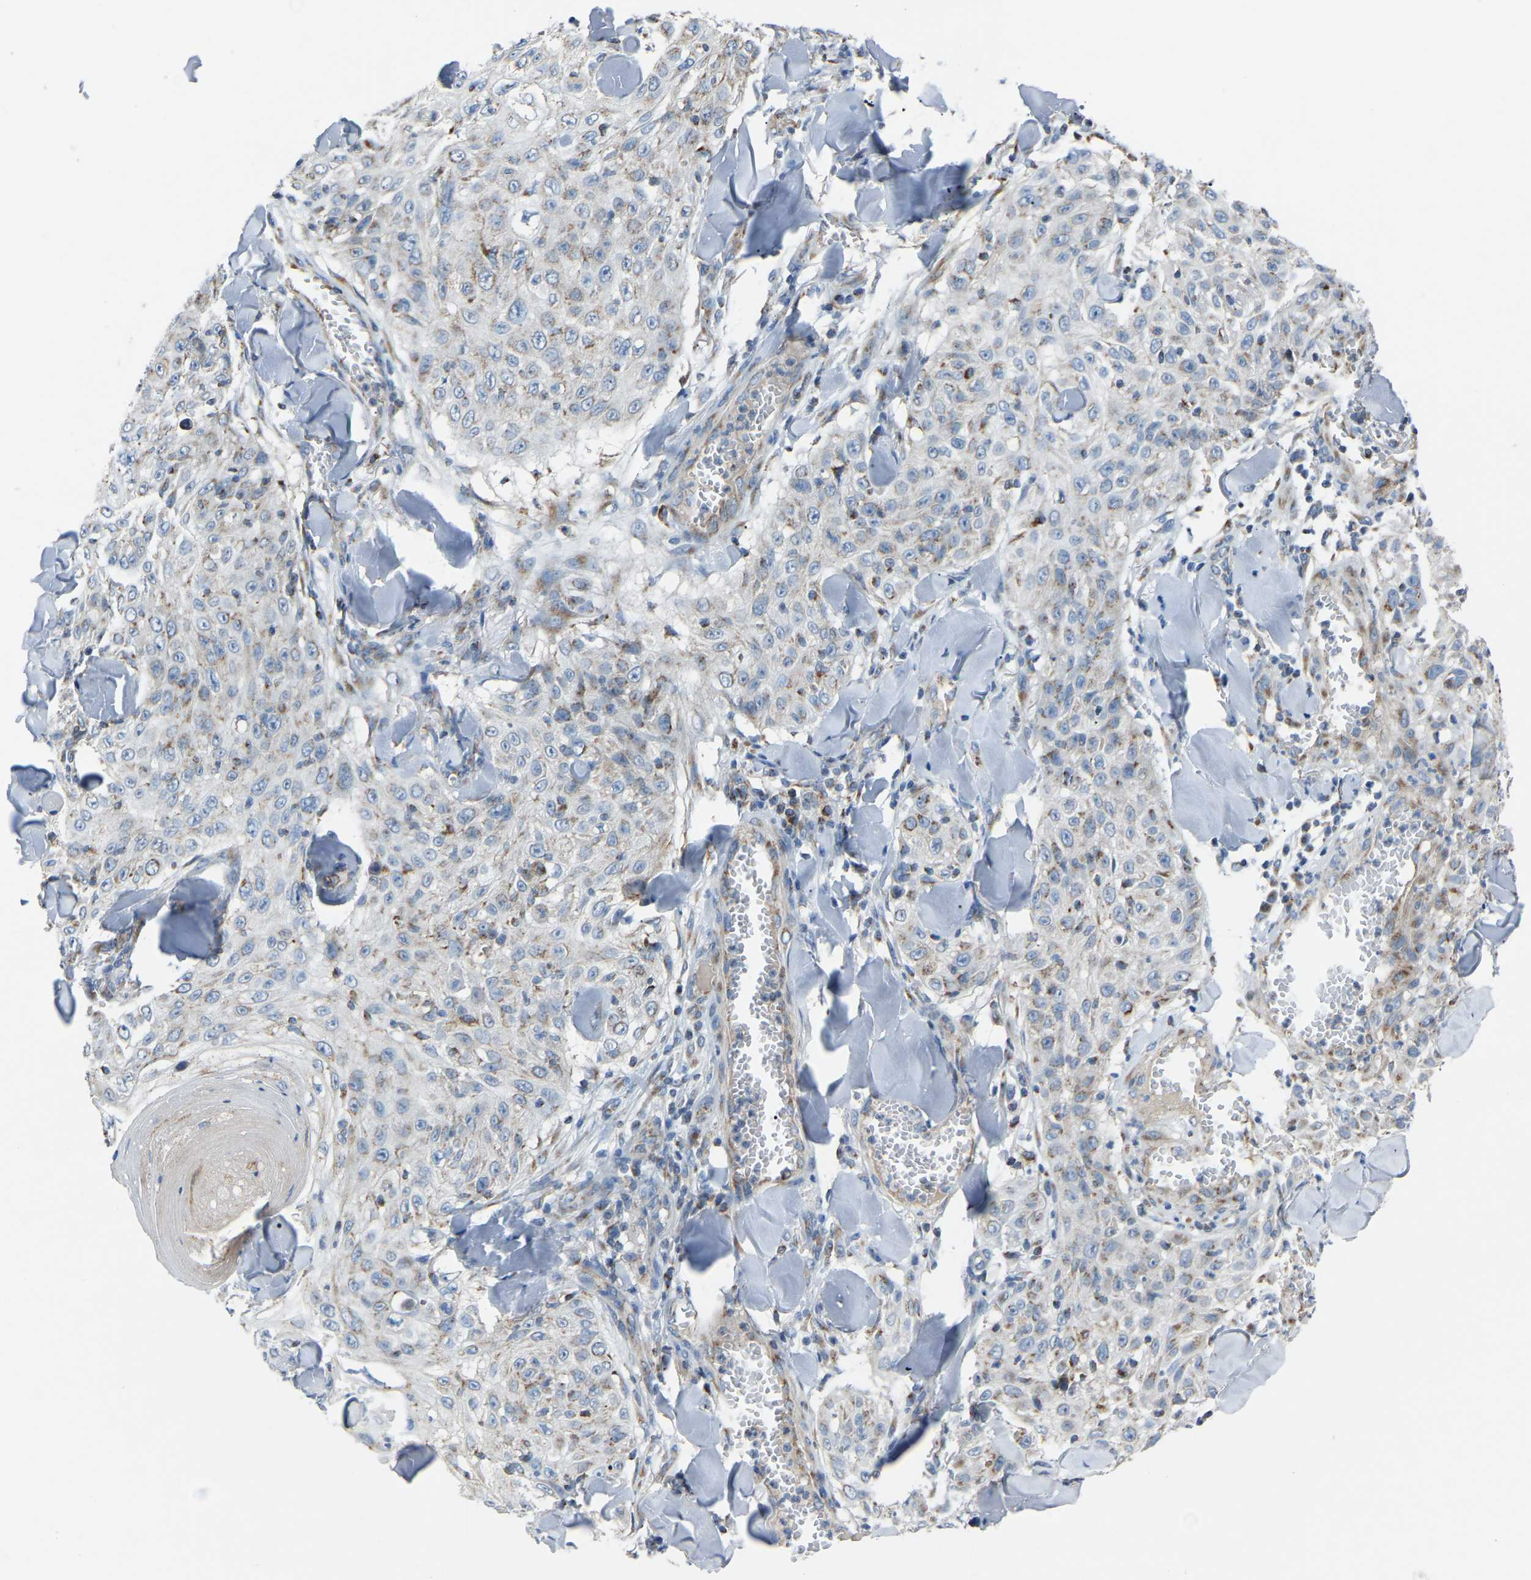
{"staining": {"intensity": "weak", "quantity": "<25%", "location": "cytoplasmic/membranous"}, "tissue": "skin cancer", "cell_type": "Tumor cells", "image_type": "cancer", "snomed": [{"axis": "morphology", "description": "Squamous cell carcinoma, NOS"}, {"axis": "topography", "description": "Skin"}], "caption": "The histopathology image reveals no staining of tumor cells in skin squamous cell carcinoma.", "gene": "CANT1", "patient": {"sex": "male", "age": 86}}